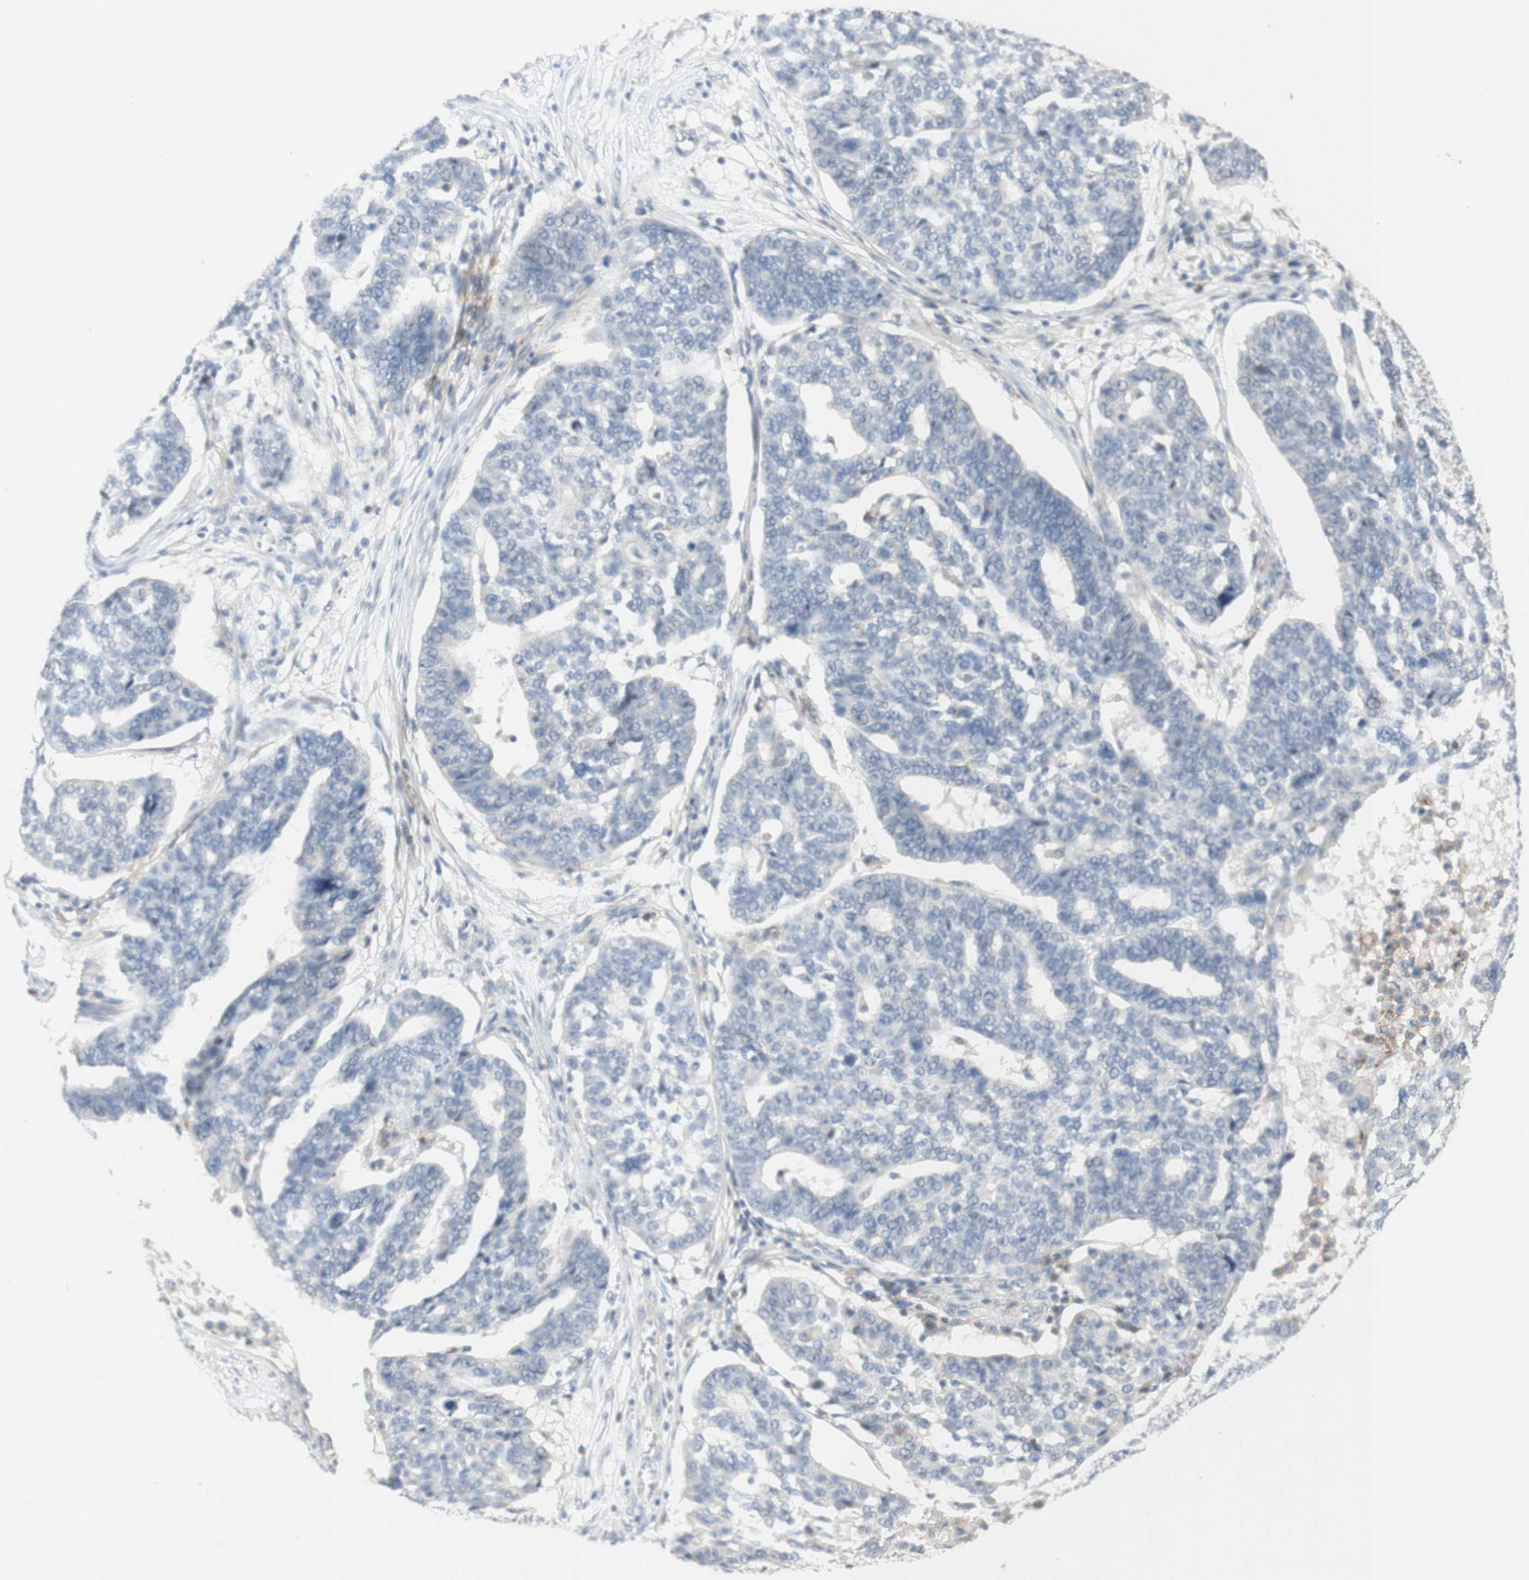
{"staining": {"intensity": "negative", "quantity": "none", "location": "none"}, "tissue": "ovarian cancer", "cell_type": "Tumor cells", "image_type": "cancer", "snomed": [{"axis": "morphology", "description": "Cystadenocarcinoma, serous, NOS"}, {"axis": "topography", "description": "Ovary"}], "caption": "Tumor cells show no significant protein expression in ovarian cancer.", "gene": "MANEA", "patient": {"sex": "female", "age": 59}}